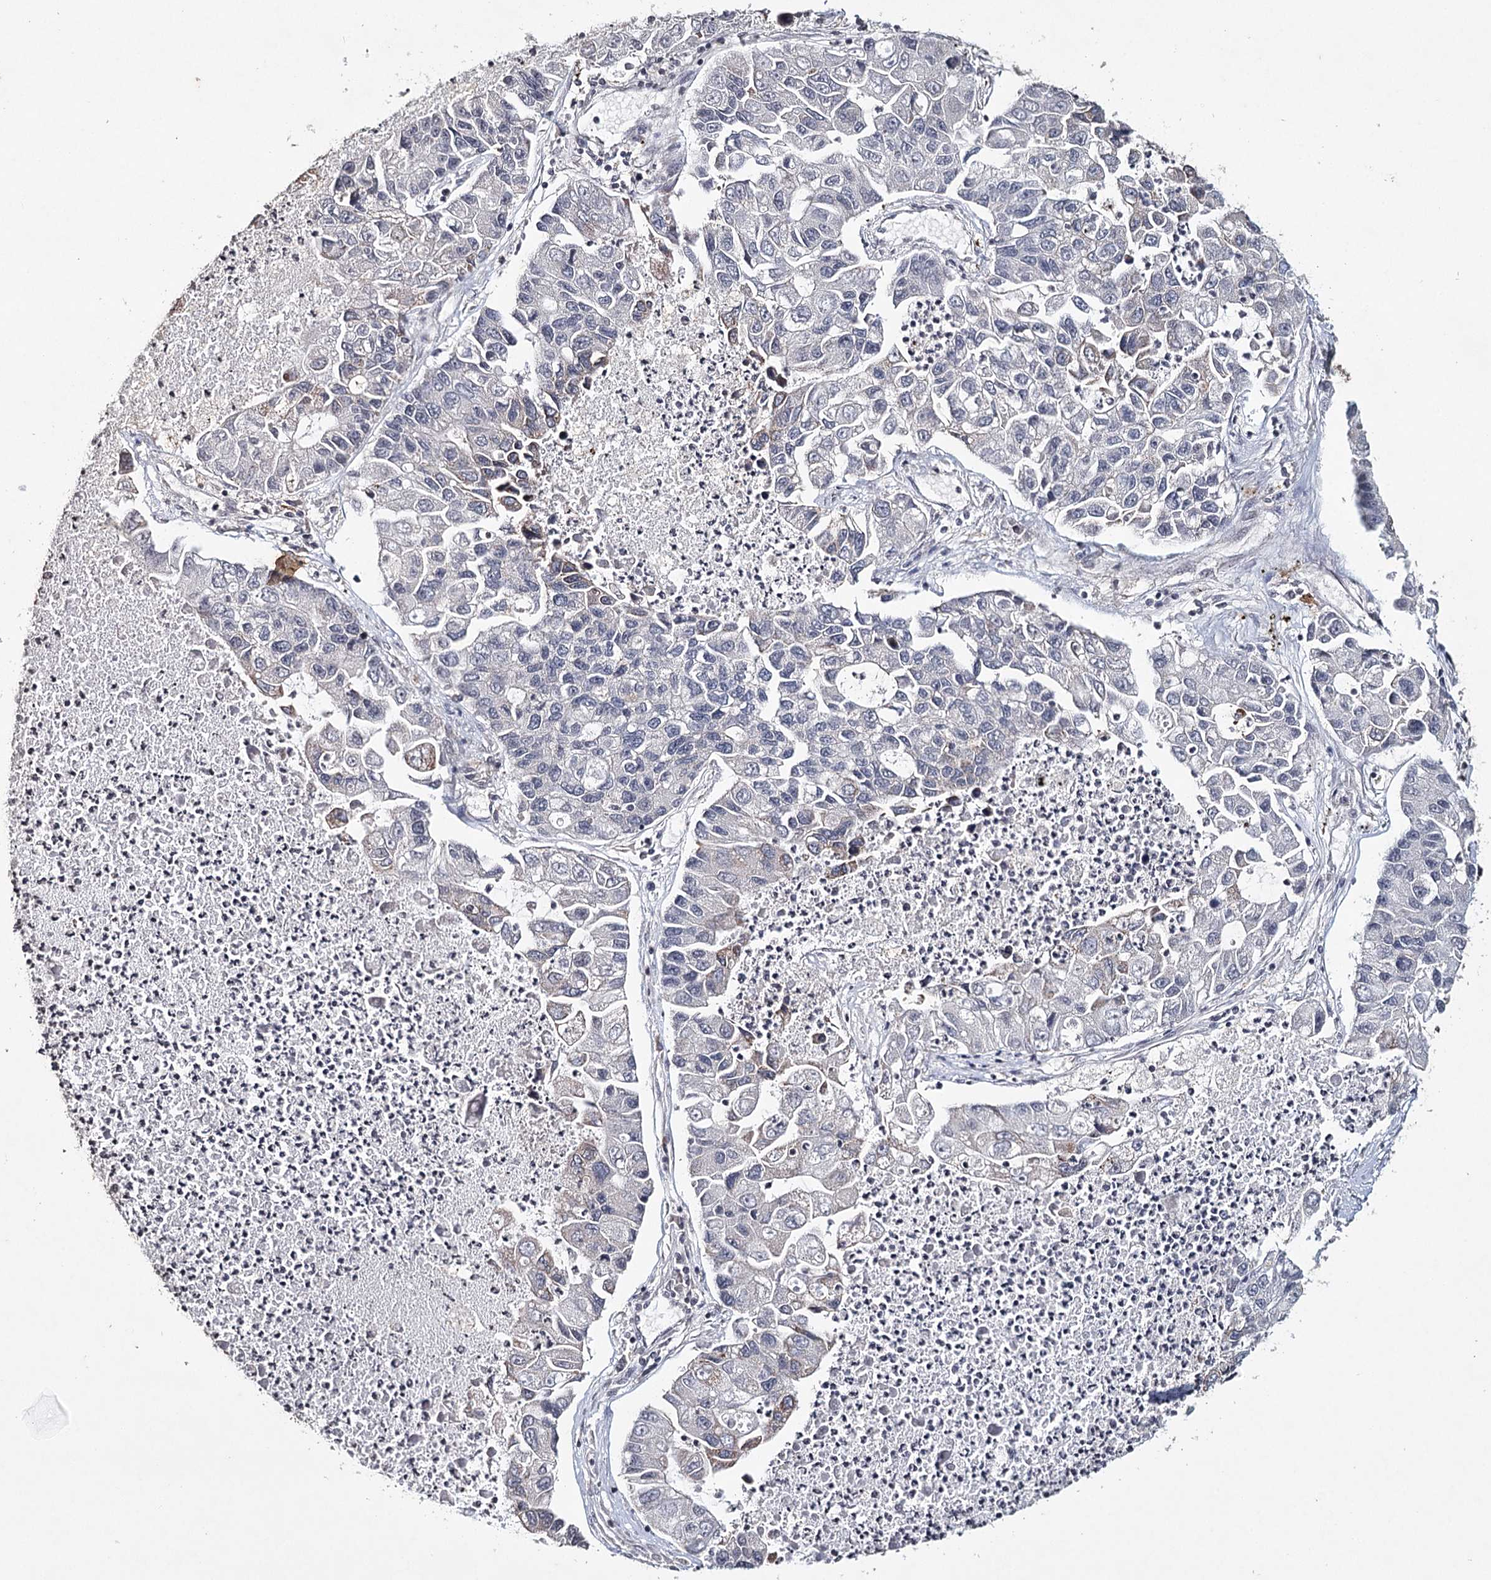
{"staining": {"intensity": "negative", "quantity": "none", "location": "none"}, "tissue": "lung cancer", "cell_type": "Tumor cells", "image_type": "cancer", "snomed": [{"axis": "morphology", "description": "Adenocarcinoma, NOS"}, {"axis": "topography", "description": "Lung"}], "caption": "This is an immunohistochemistry photomicrograph of adenocarcinoma (lung). There is no staining in tumor cells.", "gene": "ICOS", "patient": {"sex": "female", "age": 51}}